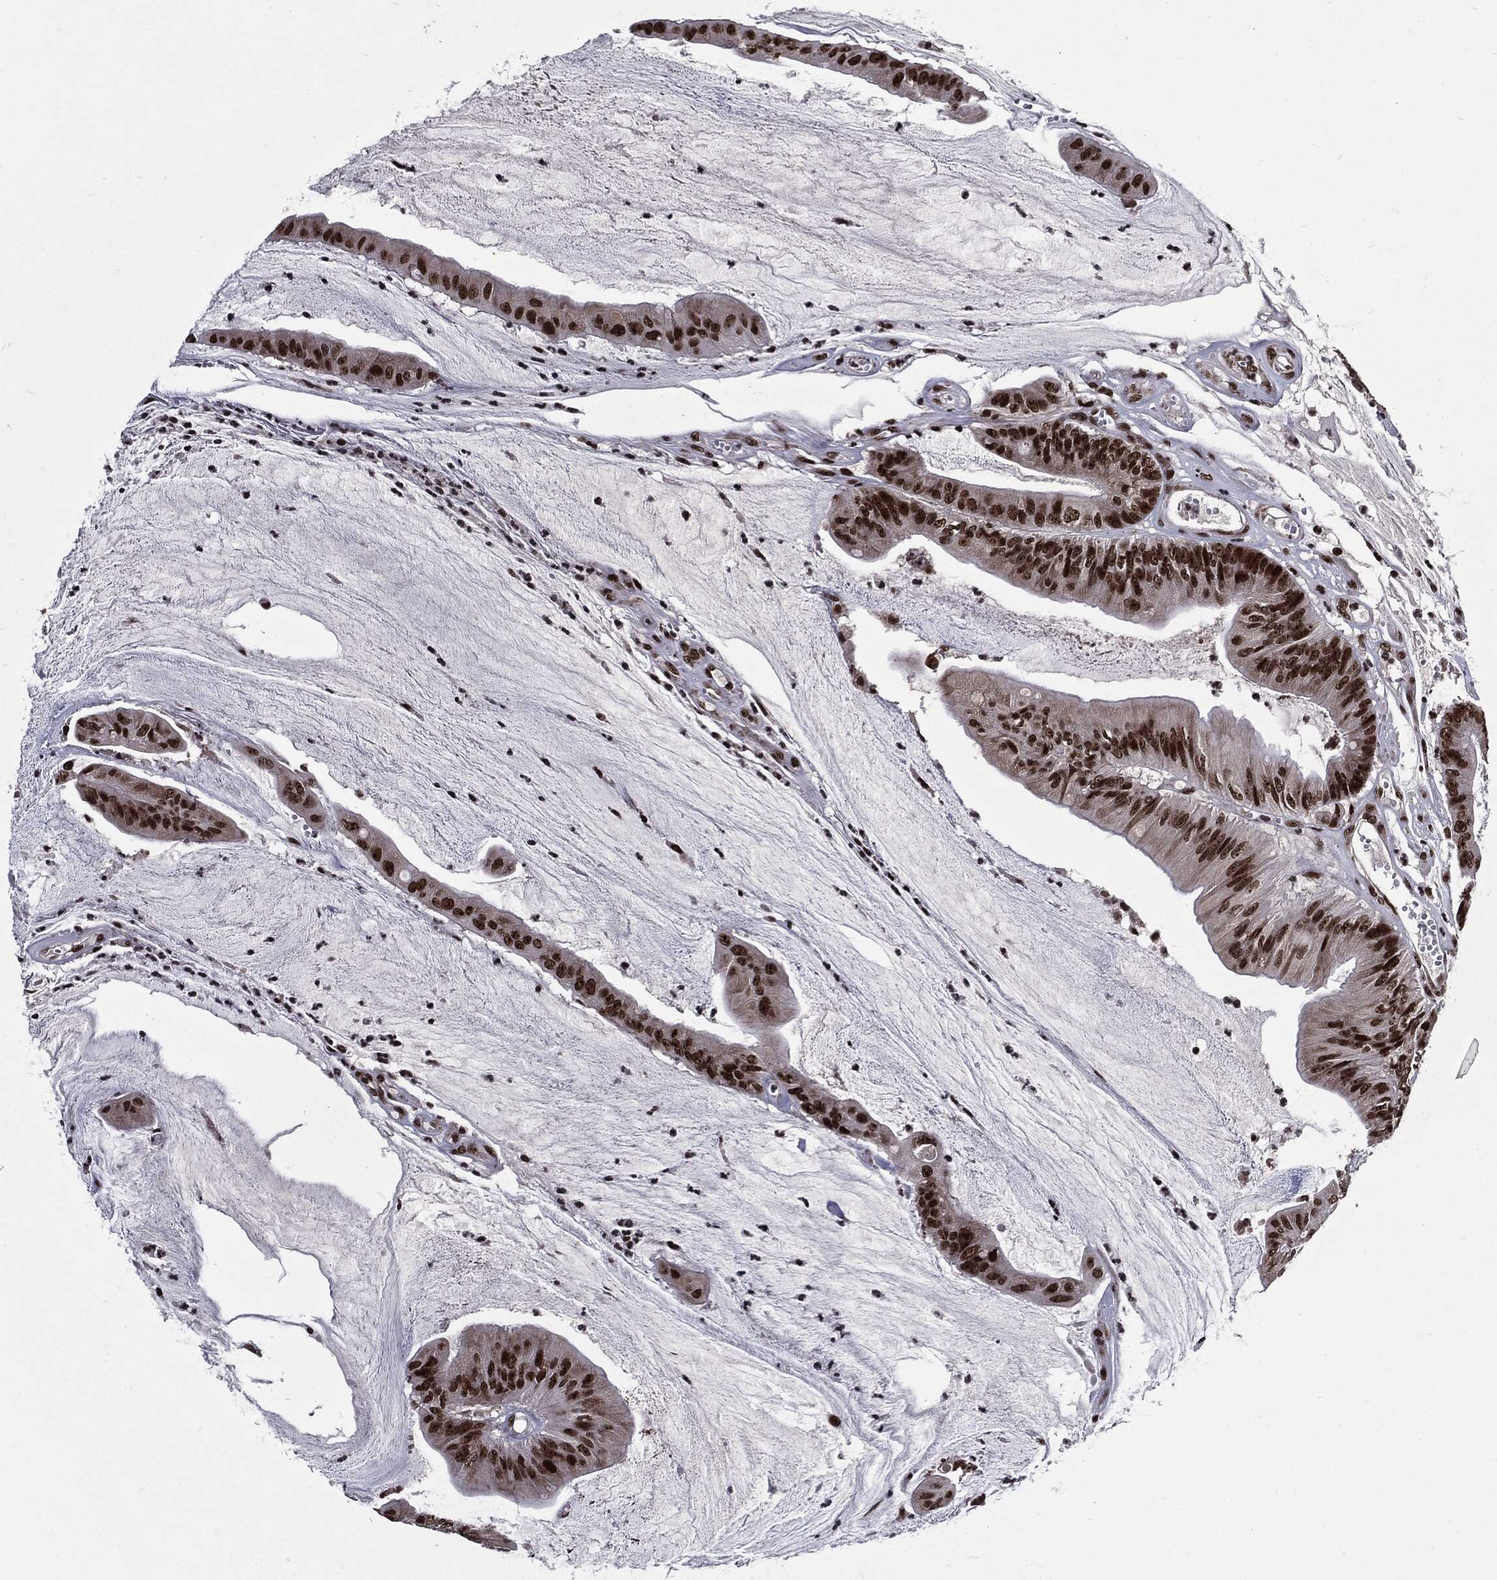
{"staining": {"intensity": "strong", "quantity": ">75%", "location": "nuclear"}, "tissue": "colorectal cancer", "cell_type": "Tumor cells", "image_type": "cancer", "snomed": [{"axis": "morphology", "description": "Adenocarcinoma, NOS"}, {"axis": "topography", "description": "Colon"}], "caption": "High-magnification brightfield microscopy of colorectal adenocarcinoma stained with DAB (brown) and counterstained with hematoxylin (blue). tumor cells exhibit strong nuclear expression is seen in approximately>75% of cells. (DAB IHC, brown staining for protein, blue staining for nuclei).", "gene": "ZFP91", "patient": {"sex": "female", "age": 69}}